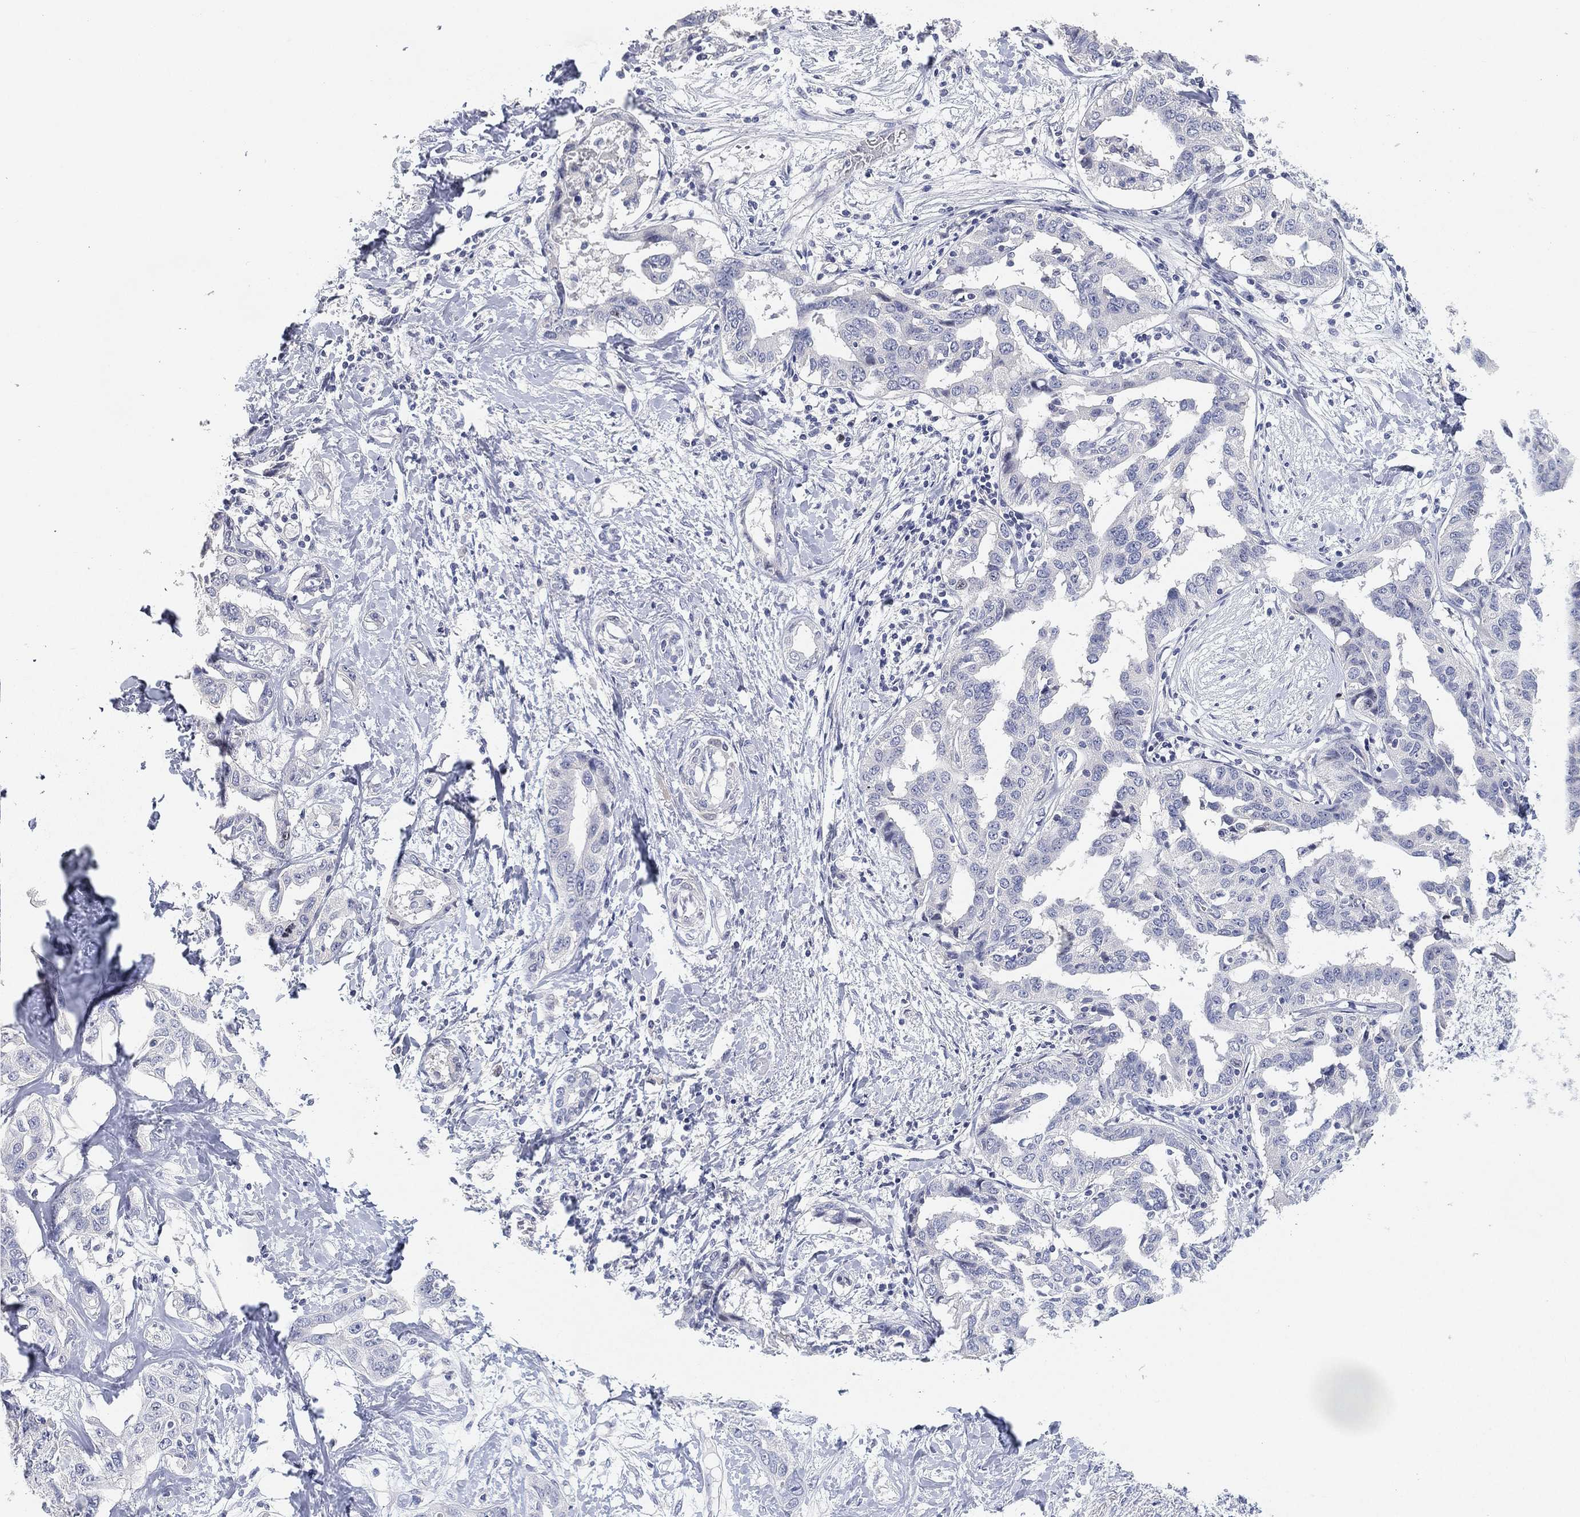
{"staining": {"intensity": "negative", "quantity": "none", "location": "none"}, "tissue": "liver cancer", "cell_type": "Tumor cells", "image_type": "cancer", "snomed": [{"axis": "morphology", "description": "Cholangiocarcinoma"}, {"axis": "topography", "description": "Liver"}], "caption": "DAB immunohistochemical staining of human cholangiocarcinoma (liver) shows no significant positivity in tumor cells.", "gene": "FAM187B", "patient": {"sex": "male", "age": 59}}